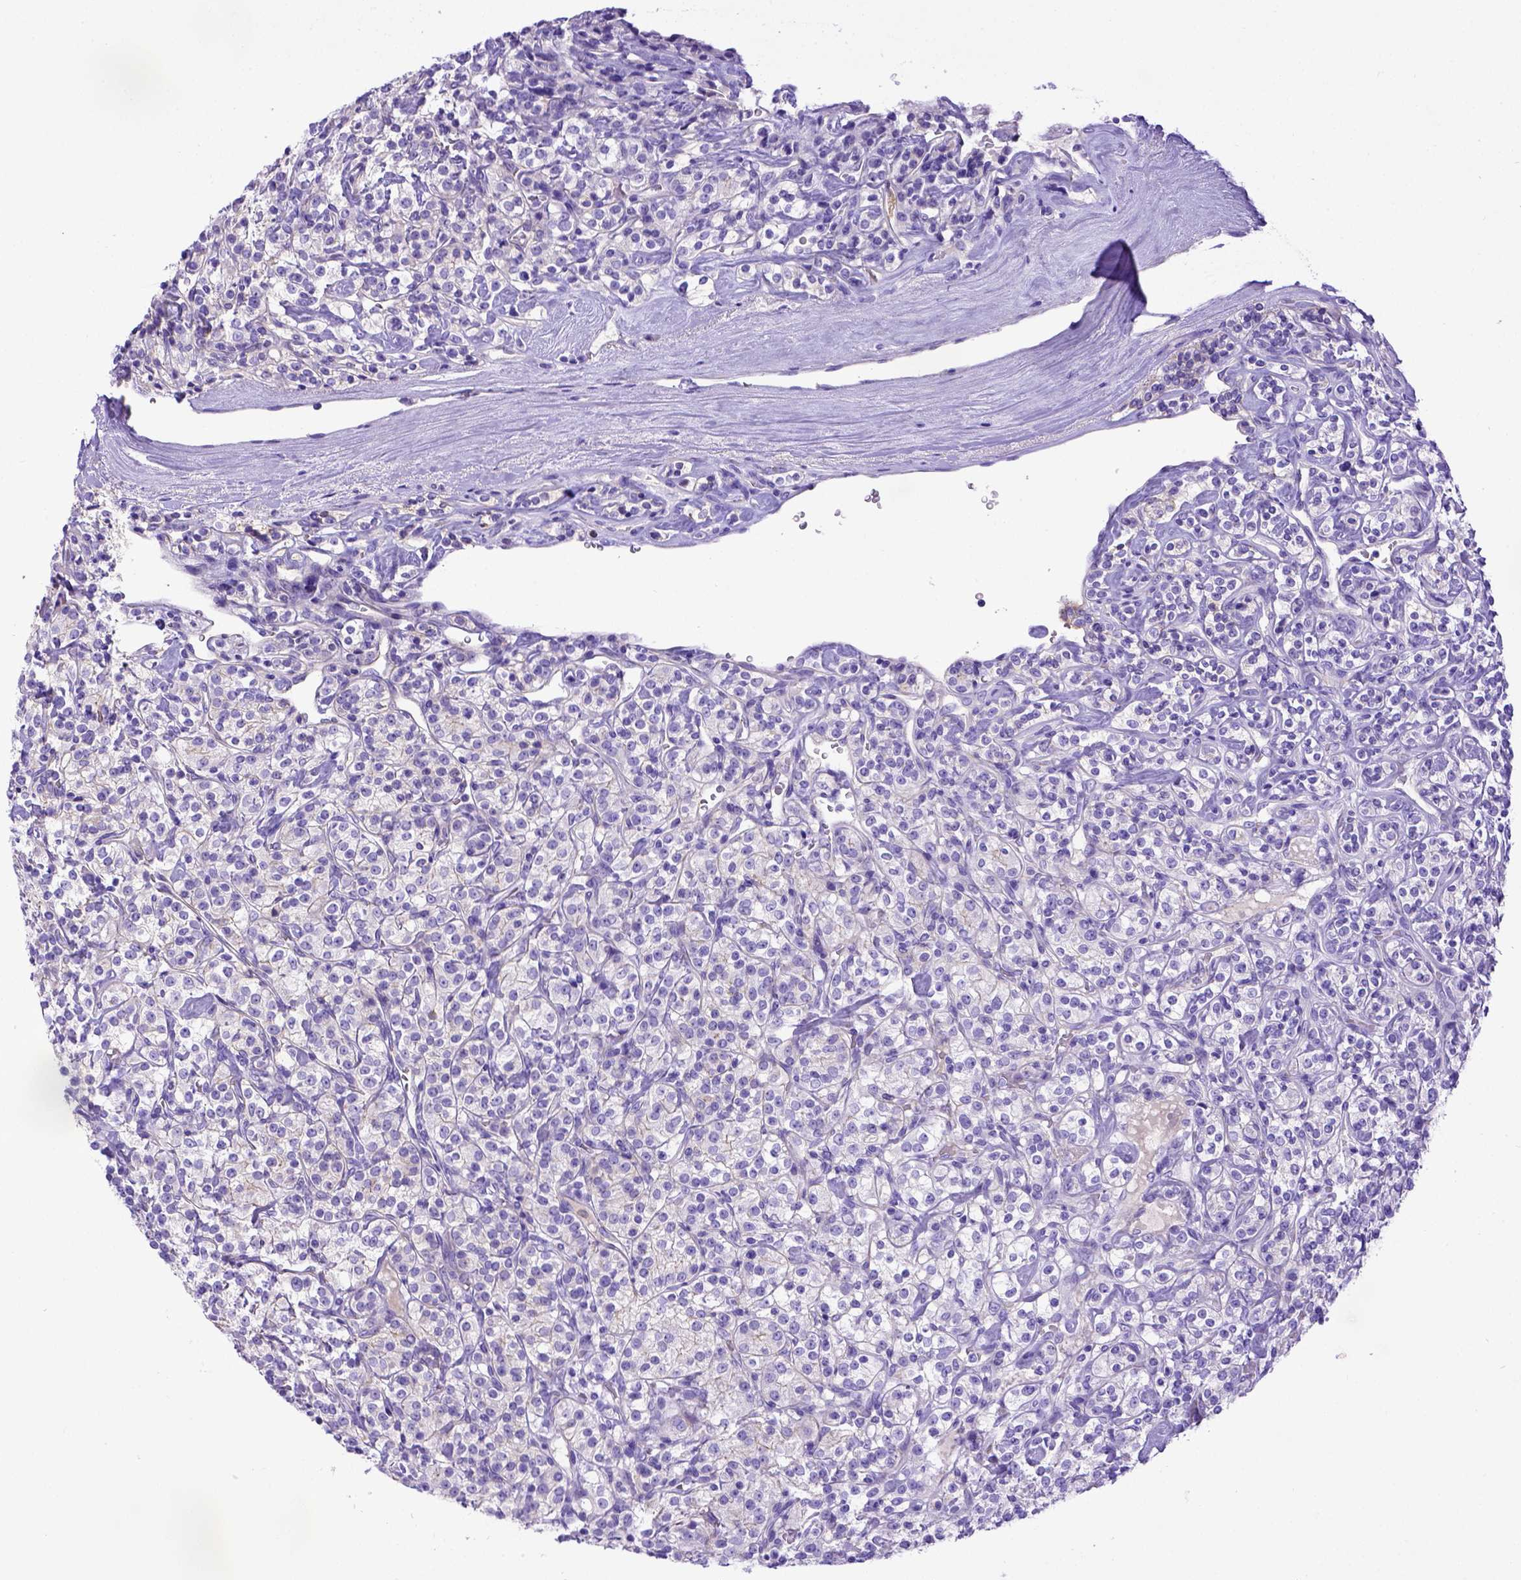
{"staining": {"intensity": "negative", "quantity": "none", "location": "none"}, "tissue": "renal cancer", "cell_type": "Tumor cells", "image_type": "cancer", "snomed": [{"axis": "morphology", "description": "Adenocarcinoma, NOS"}, {"axis": "topography", "description": "Kidney"}], "caption": "A micrograph of renal cancer stained for a protein reveals no brown staining in tumor cells.", "gene": "LRRC18", "patient": {"sex": "male", "age": 77}}